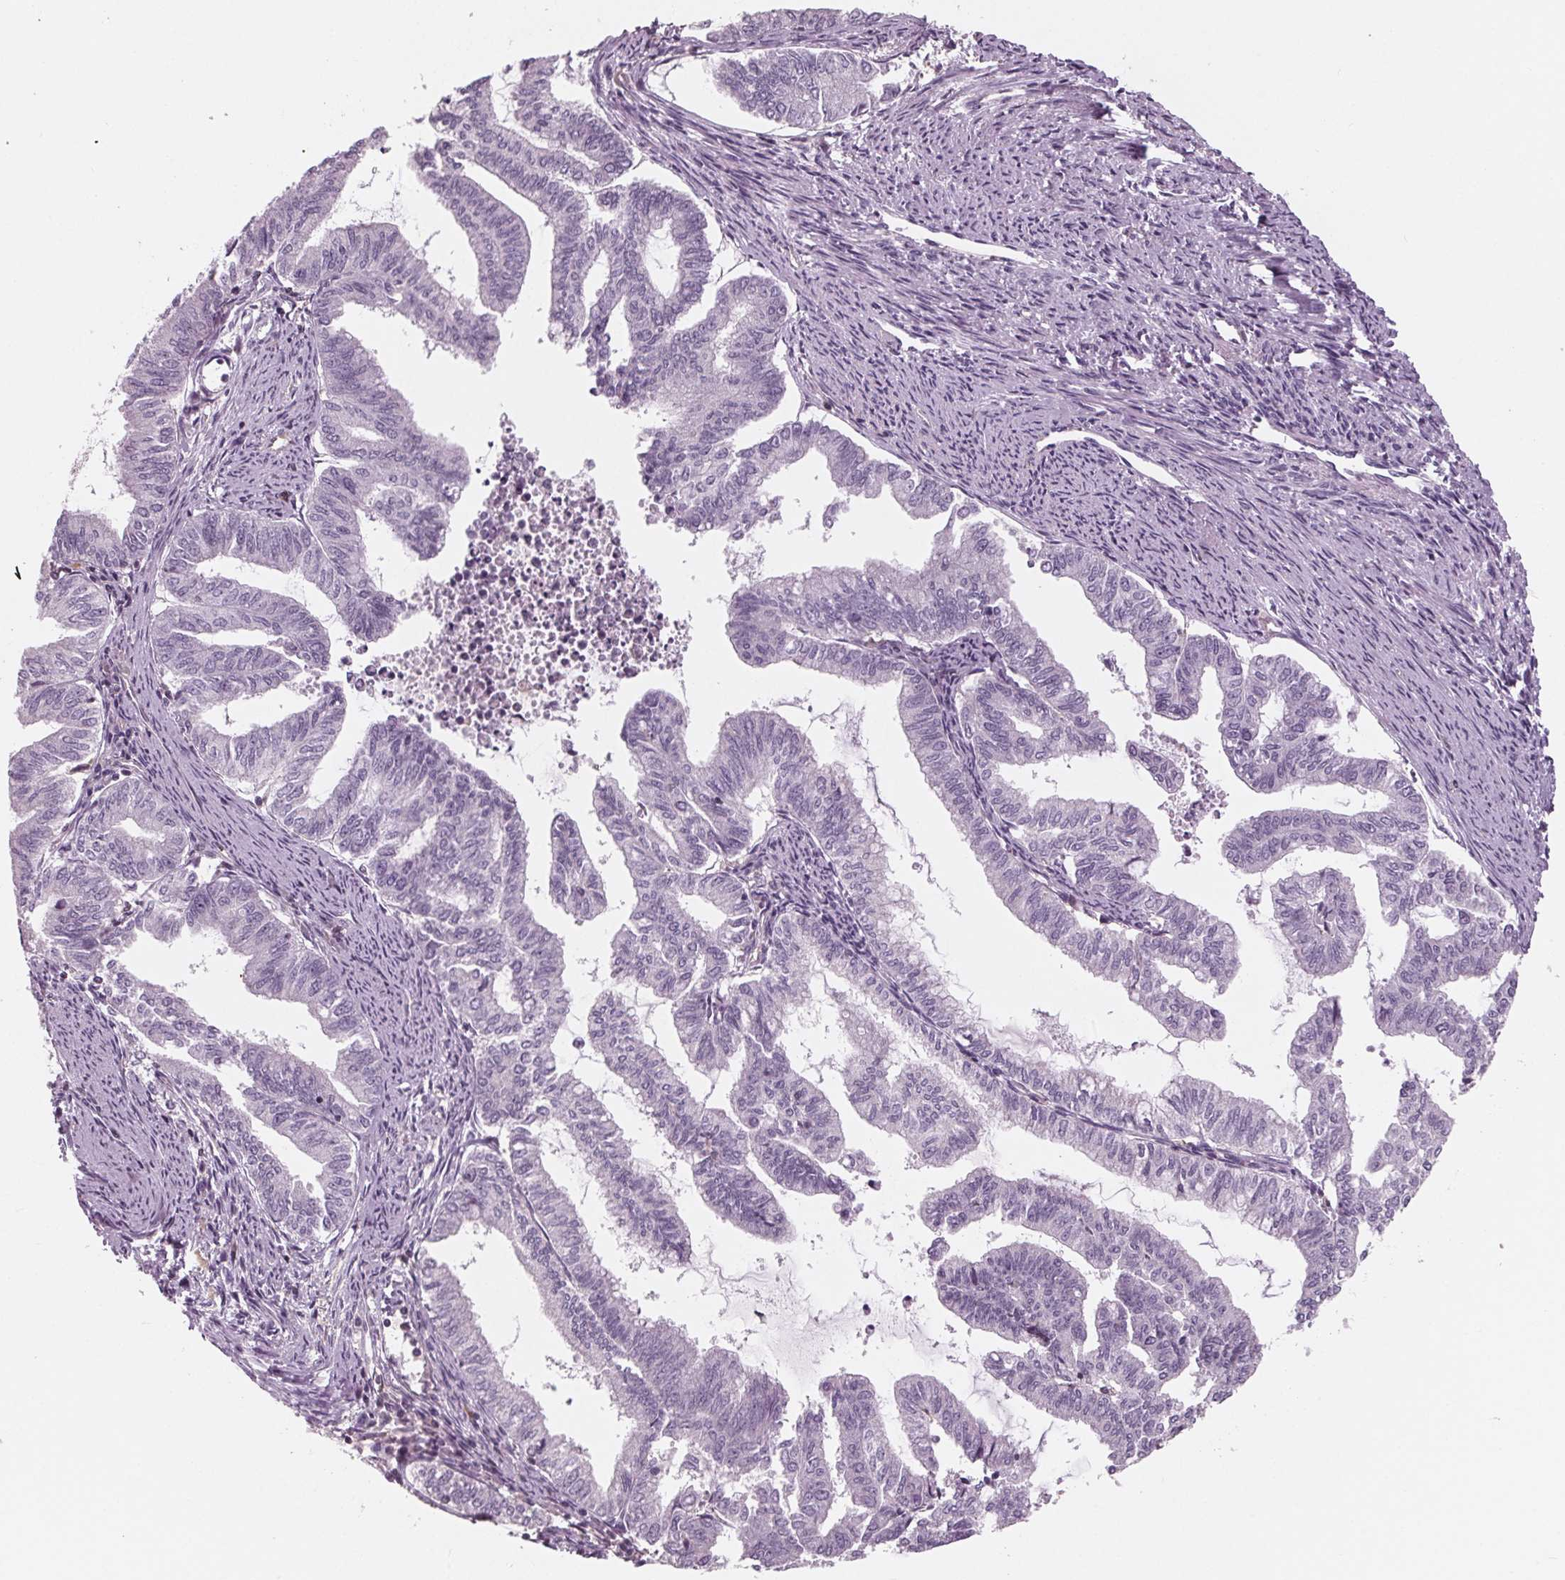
{"staining": {"intensity": "negative", "quantity": "none", "location": "none"}, "tissue": "endometrial cancer", "cell_type": "Tumor cells", "image_type": "cancer", "snomed": [{"axis": "morphology", "description": "Adenocarcinoma, NOS"}, {"axis": "topography", "description": "Endometrium"}], "caption": "Tumor cells are negative for brown protein staining in endometrial adenocarcinoma.", "gene": "ARHGAP25", "patient": {"sex": "female", "age": 79}}